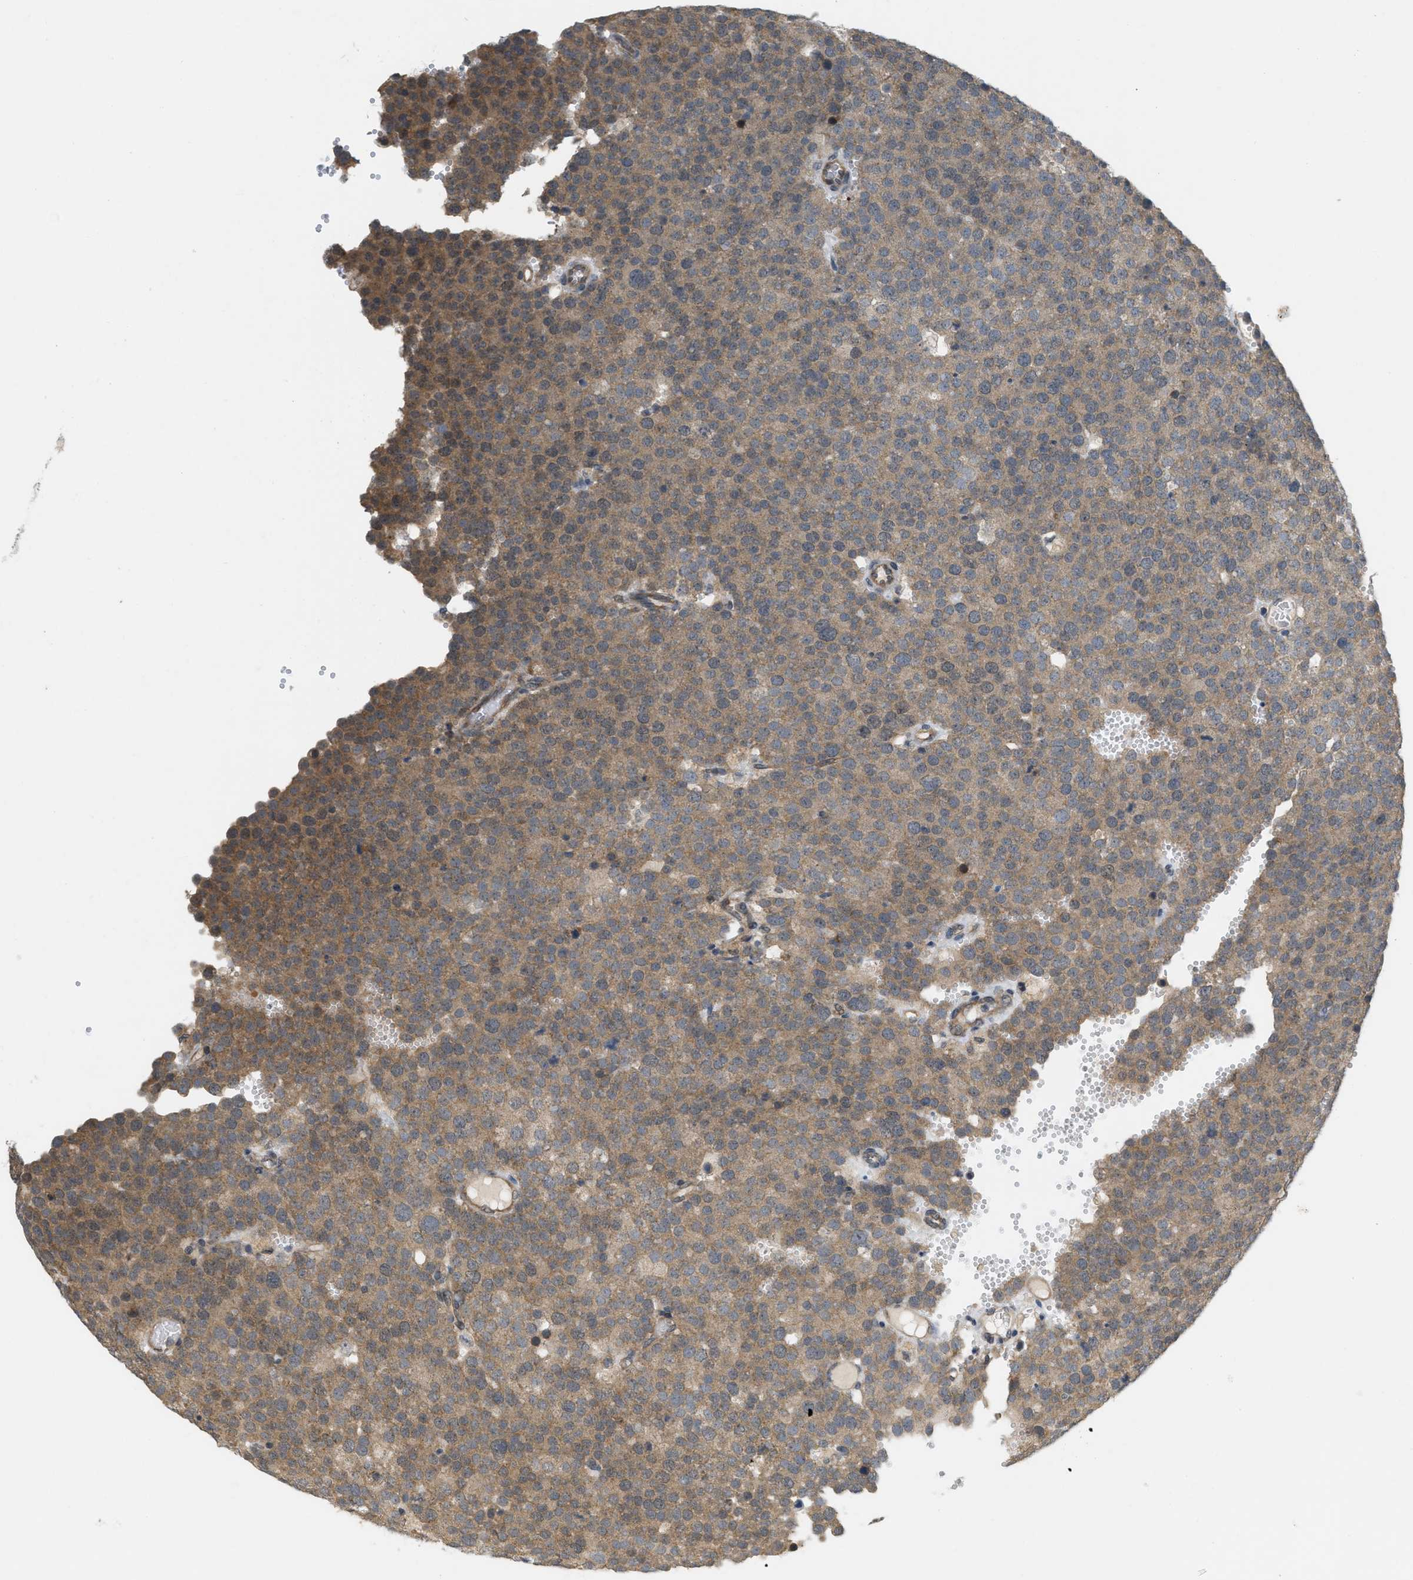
{"staining": {"intensity": "moderate", "quantity": ">75%", "location": "nuclear"}, "tissue": "testis cancer", "cell_type": "Tumor cells", "image_type": "cancer", "snomed": [{"axis": "morphology", "description": "Normal tissue, NOS"}, {"axis": "morphology", "description": "Seminoma, NOS"}, {"axis": "topography", "description": "Testis"}], "caption": "An IHC histopathology image of tumor tissue is shown. Protein staining in brown shows moderate nuclear positivity in testis cancer (seminoma) within tumor cells.", "gene": "PRKD1", "patient": {"sex": "male", "age": 71}}